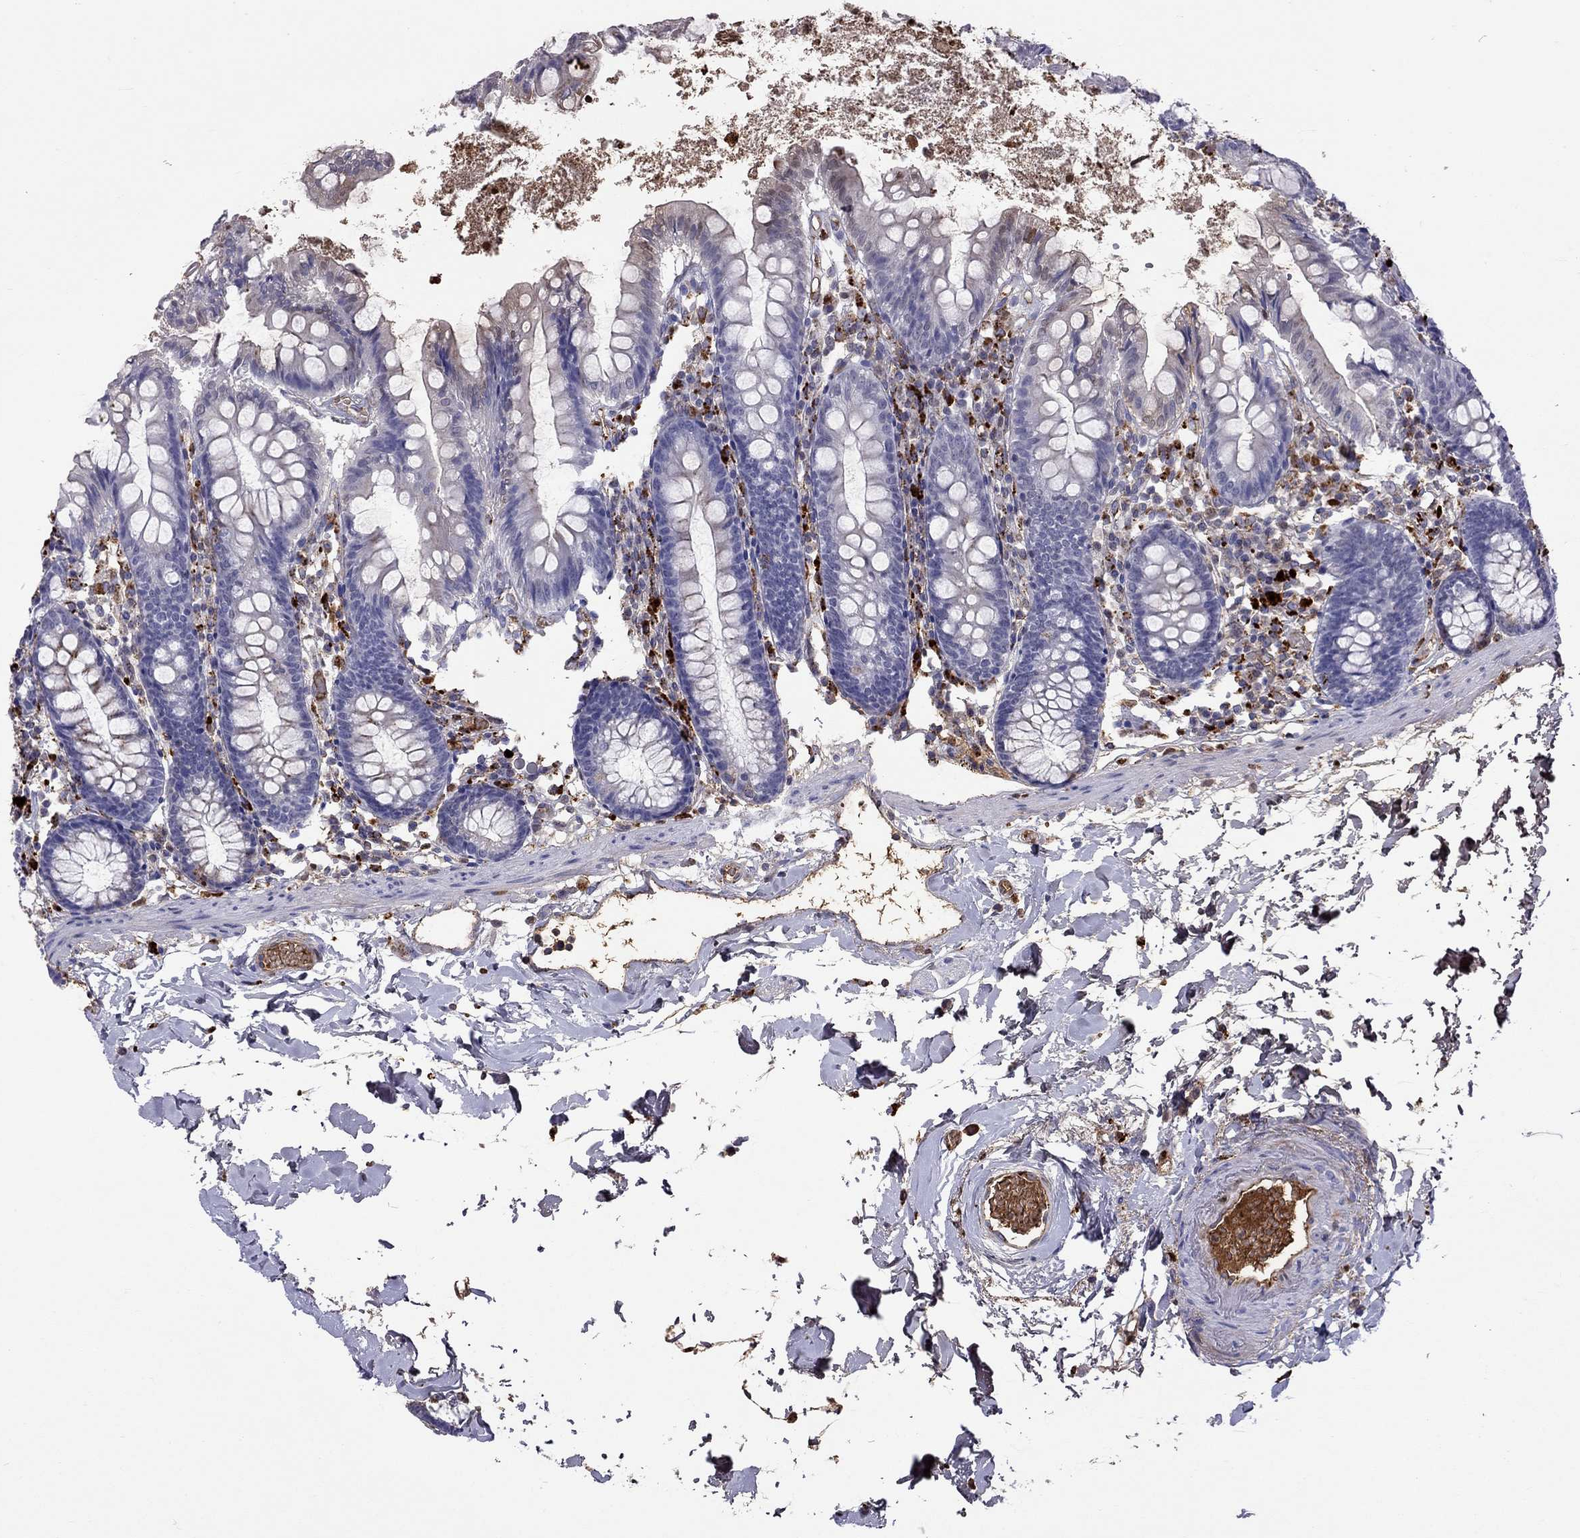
{"staining": {"intensity": "weak", "quantity": "<25%", "location": "cytoplasmic/membranous"}, "tissue": "small intestine", "cell_type": "Glandular cells", "image_type": "normal", "snomed": [{"axis": "morphology", "description": "Normal tissue, NOS"}, {"axis": "topography", "description": "Small intestine"}], "caption": "The immunohistochemistry photomicrograph has no significant staining in glandular cells of small intestine. The staining is performed using DAB (3,3'-diaminobenzidine) brown chromogen with nuclei counter-stained in using hematoxylin.", "gene": "SERPINA3", "patient": {"sex": "female", "age": 90}}